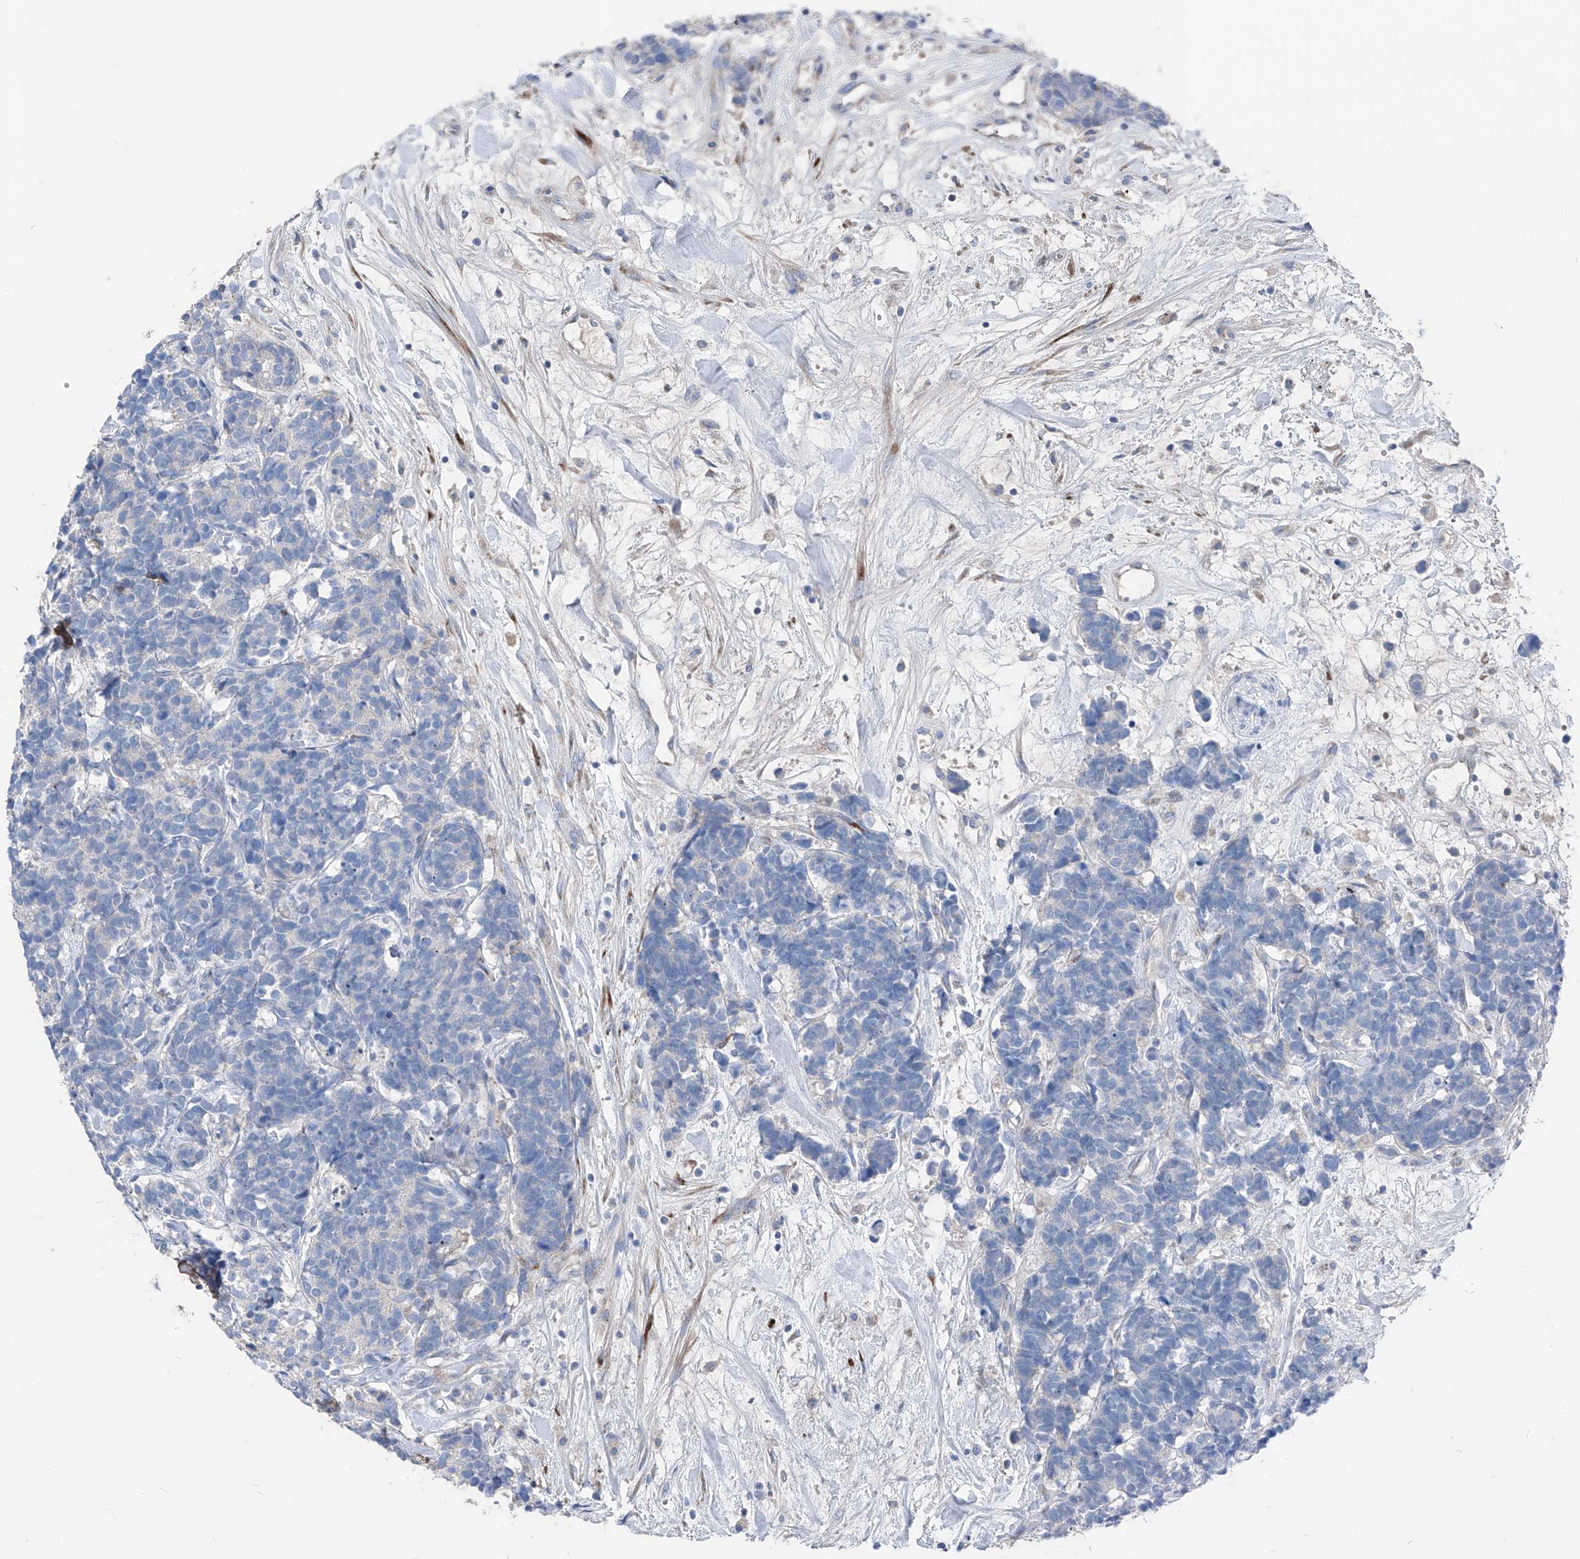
{"staining": {"intensity": "negative", "quantity": "none", "location": "none"}, "tissue": "carcinoid", "cell_type": "Tumor cells", "image_type": "cancer", "snomed": [{"axis": "morphology", "description": "Carcinoma, NOS"}, {"axis": "morphology", "description": "Carcinoid, malignant, NOS"}, {"axis": "topography", "description": "Urinary bladder"}], "caption": "IHC micrograph of neoplastic tissue: carcinoma stained with DAB (3,3'-diaminobenzidine) demonstrates no significant protein positivity in tumor cells. The staining was performed using DAB (3,3'-diaminobenzidine) to visualize the protein expression in brown, while the nuclei were stained in blue with hematoxylin (Magnification: 20x).", "gene": "IFI27", "patient": {"sex": "male", "age": 57}}